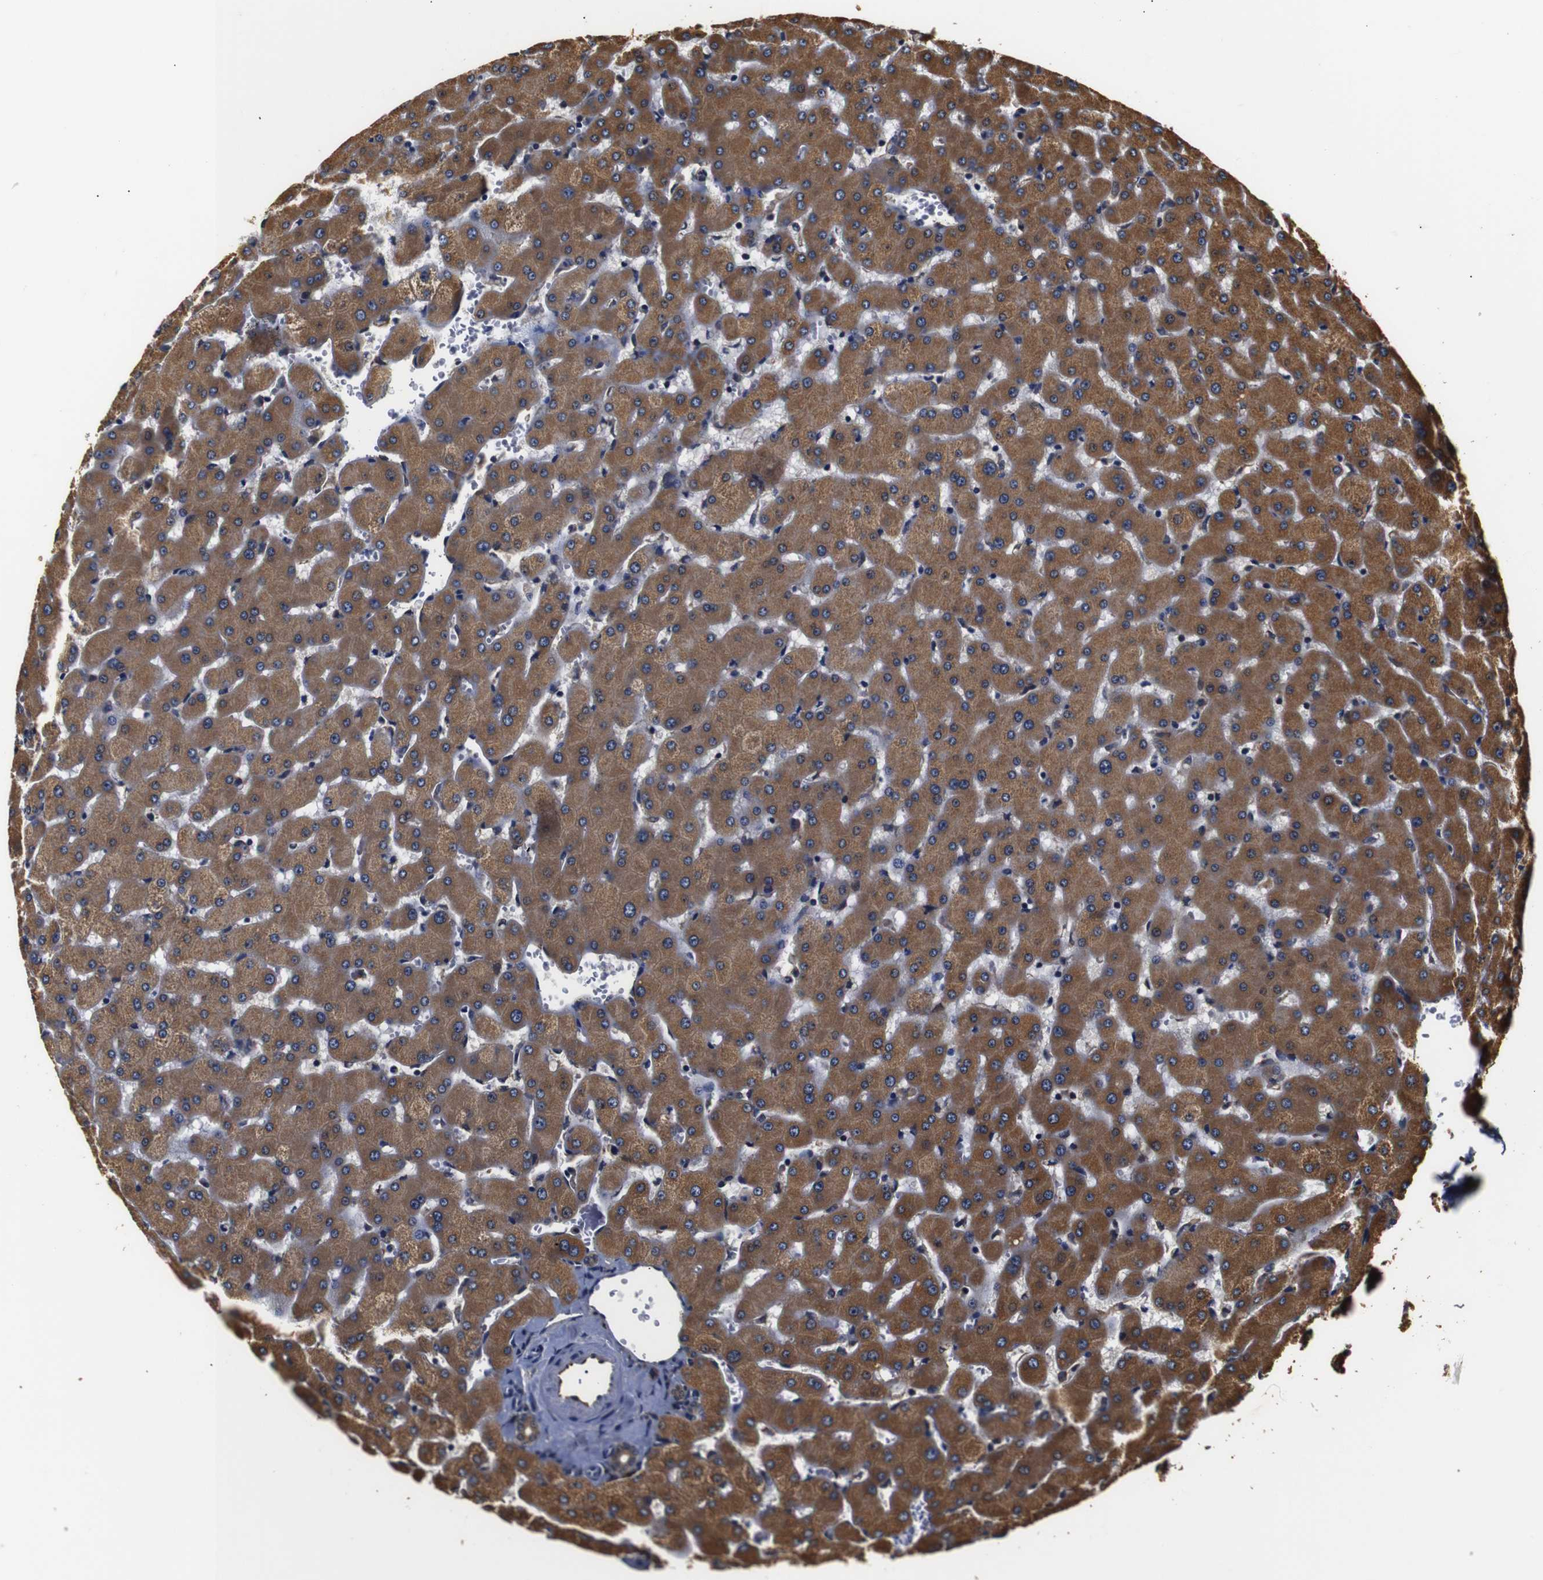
{"staining": {"intensity": "weak", "quantity": "<25%", "location": "cytoplasmic/membranous"}, "tissue": "liver", "cell_type": "Cholangiocytes", "image_type": "normal", "snomed": [{"axis": "morphology", "description": "Normal tissue, NOS"}, {"axis": "topography", "description": "Liver"}], "caption": "Immunohistochemistry image of normal liver: human liver stained with DAB demonstrates no significant protein staining in cholangiocytes. (Immunohistochemistry, brightfield microscopy, high magnification).", "gene": "HHIP", "patient": {"sex": "female", "age": 63}}